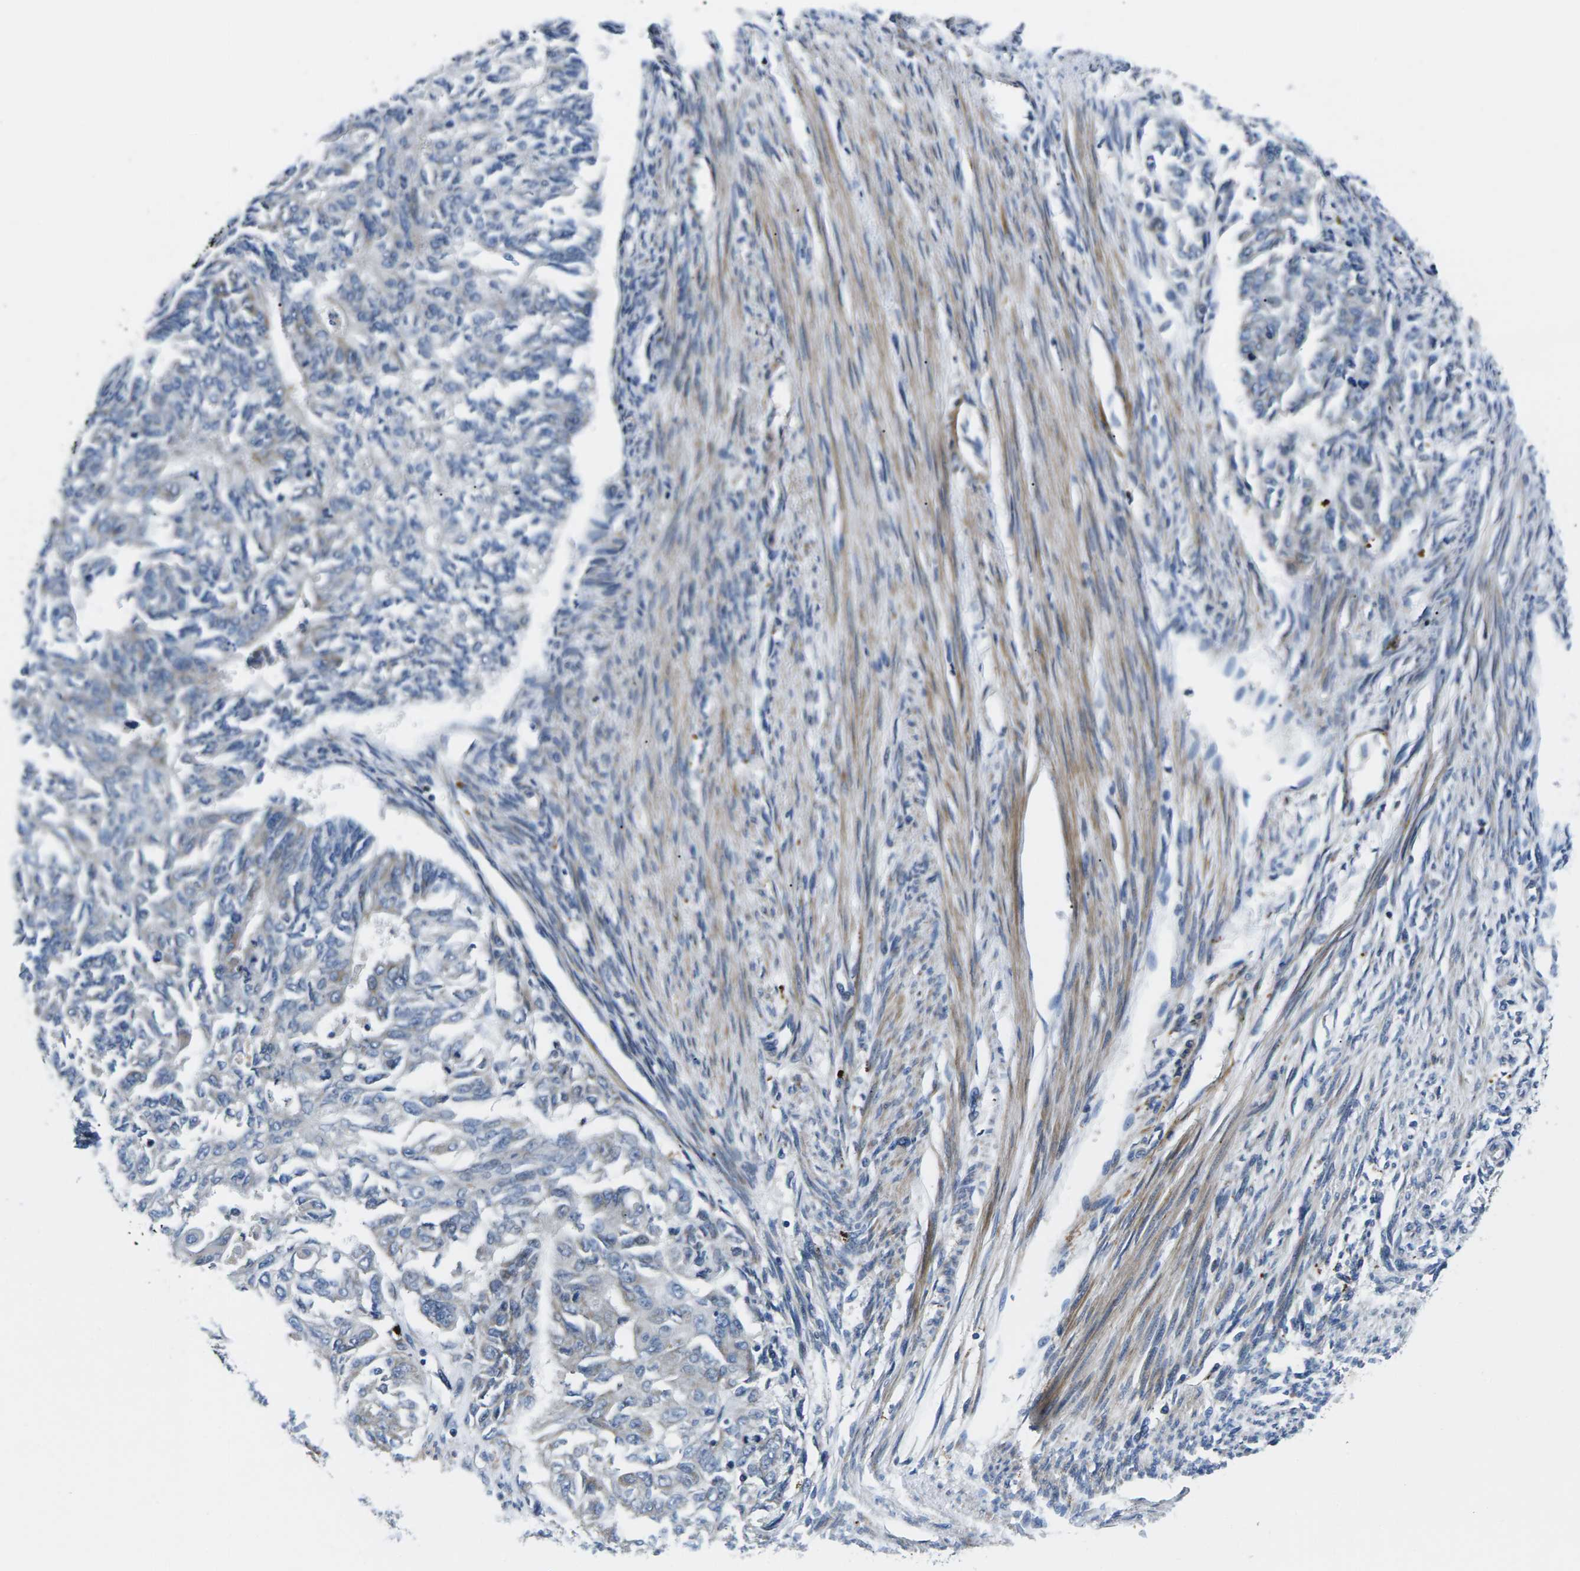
{"staining": {"intensity": "negative", "quantity": "none", "location": "none"}, "tissue": "endometrial cancer", "cell_type": "Tumor cells", "image_type": "cancer", "snomed": [{"axis": "morphology", "description": "Adenocarcinoma, NOS"}, {"axis": "topography", "description": "Endometrium"}], "caption": "The immunohistochemistry (IHC) micrograph has no significant staining in tumor cells of adenocarcinoma (endometrial) tissue.", "gene": "PLCE1", "patient": {"sex": "female", "age": 32}}